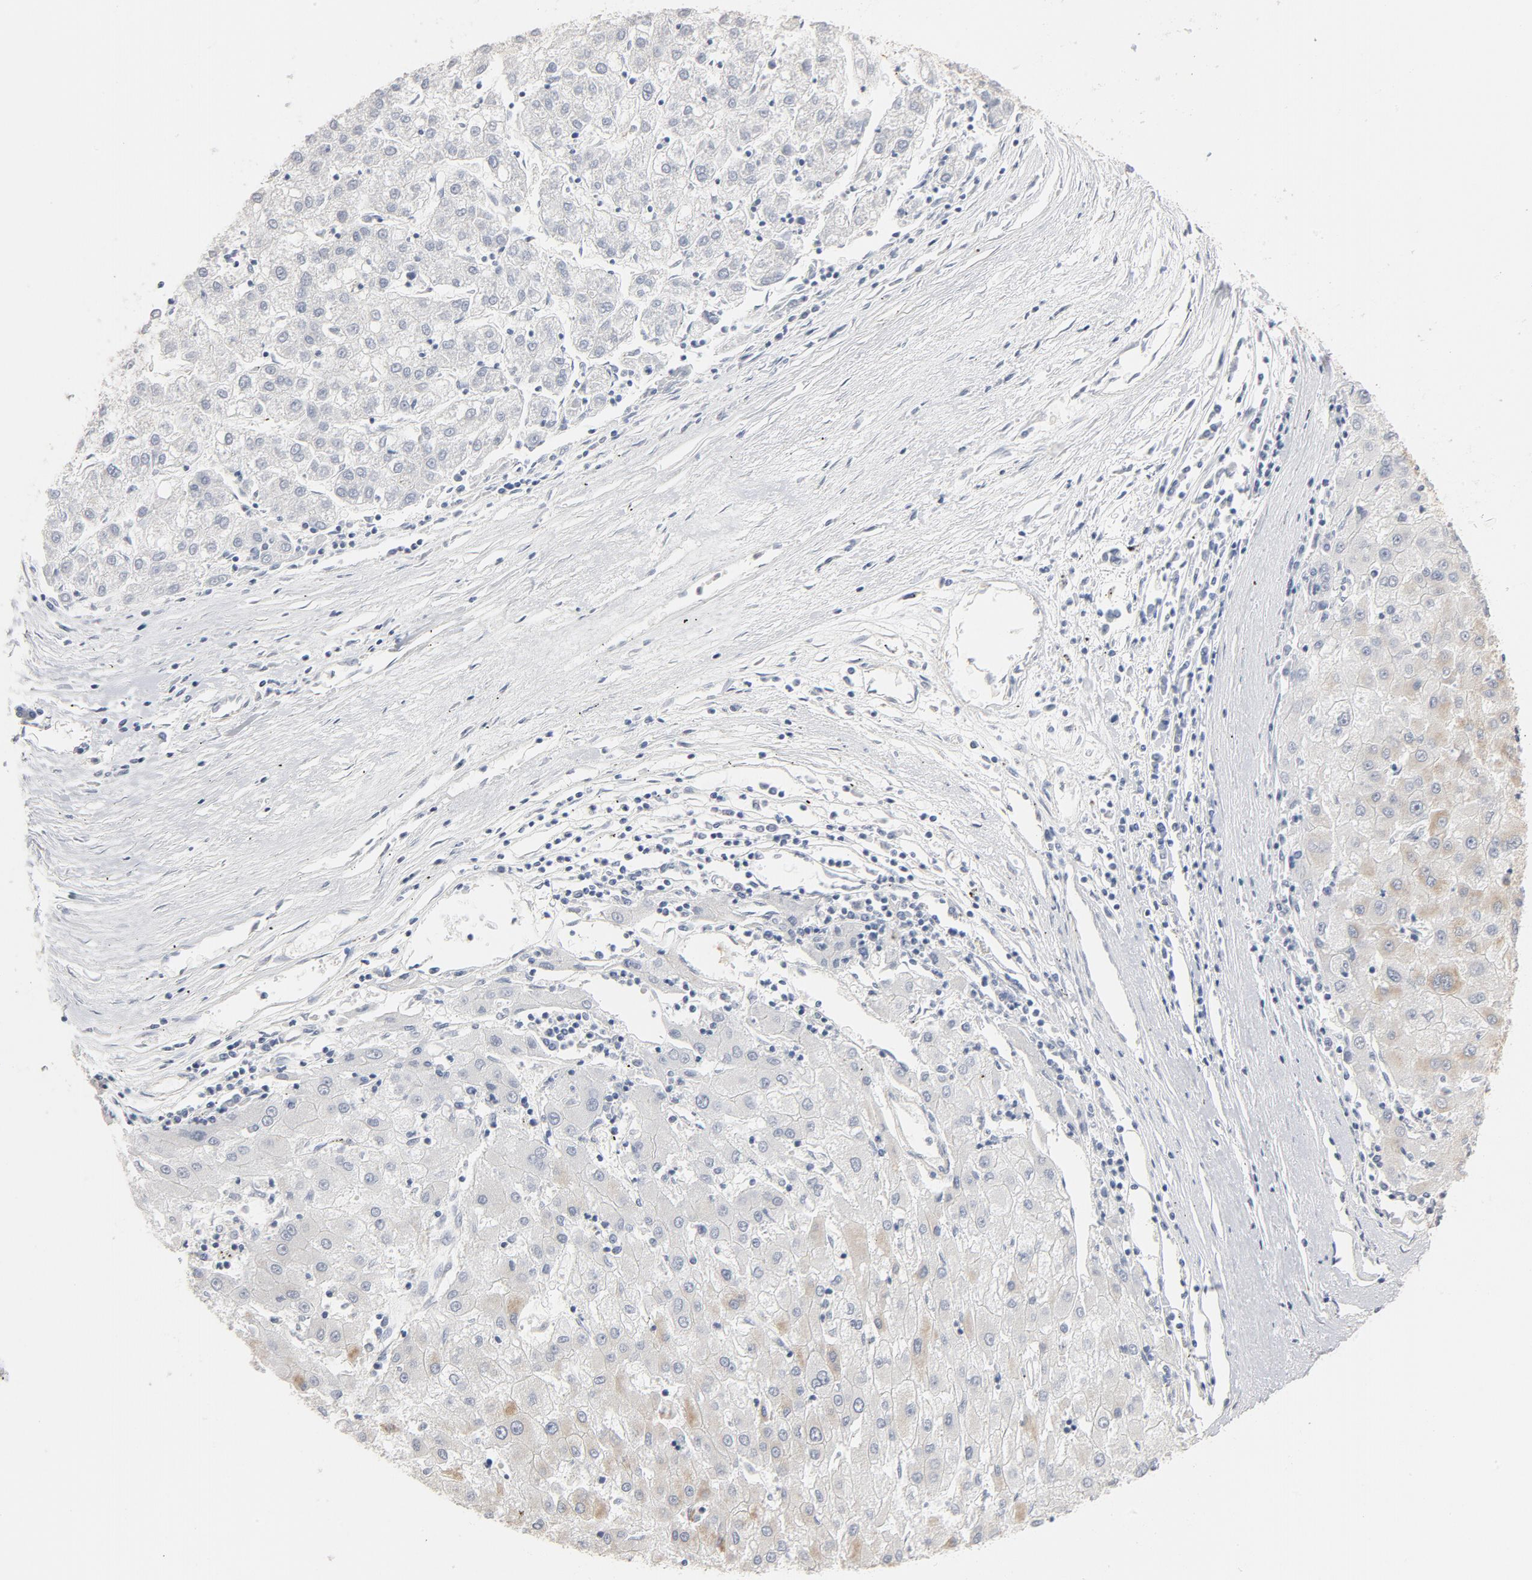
{"staining": {"intensity": "negative", "quantity": "none", "location": "none"}, "tissue": "liver cancer", "cell_type": "Tumor cells", "image_type": "cancer", "snomed": [{"axis": "morphology", "description": "Carcinoma, Hepatocellular, NOS"}, {"axis": "topography", "description": "Liver"}], "caption": "Immunohistochemistry (IHC) image of human liver hepatocellular carcinoma stained for a protein (brown), which reveals no staining in tumor cells. (DAB immunohistochemistry, high magnification).", "gene": "GNG2", "patient": {"sex": "male", "age": 72}}